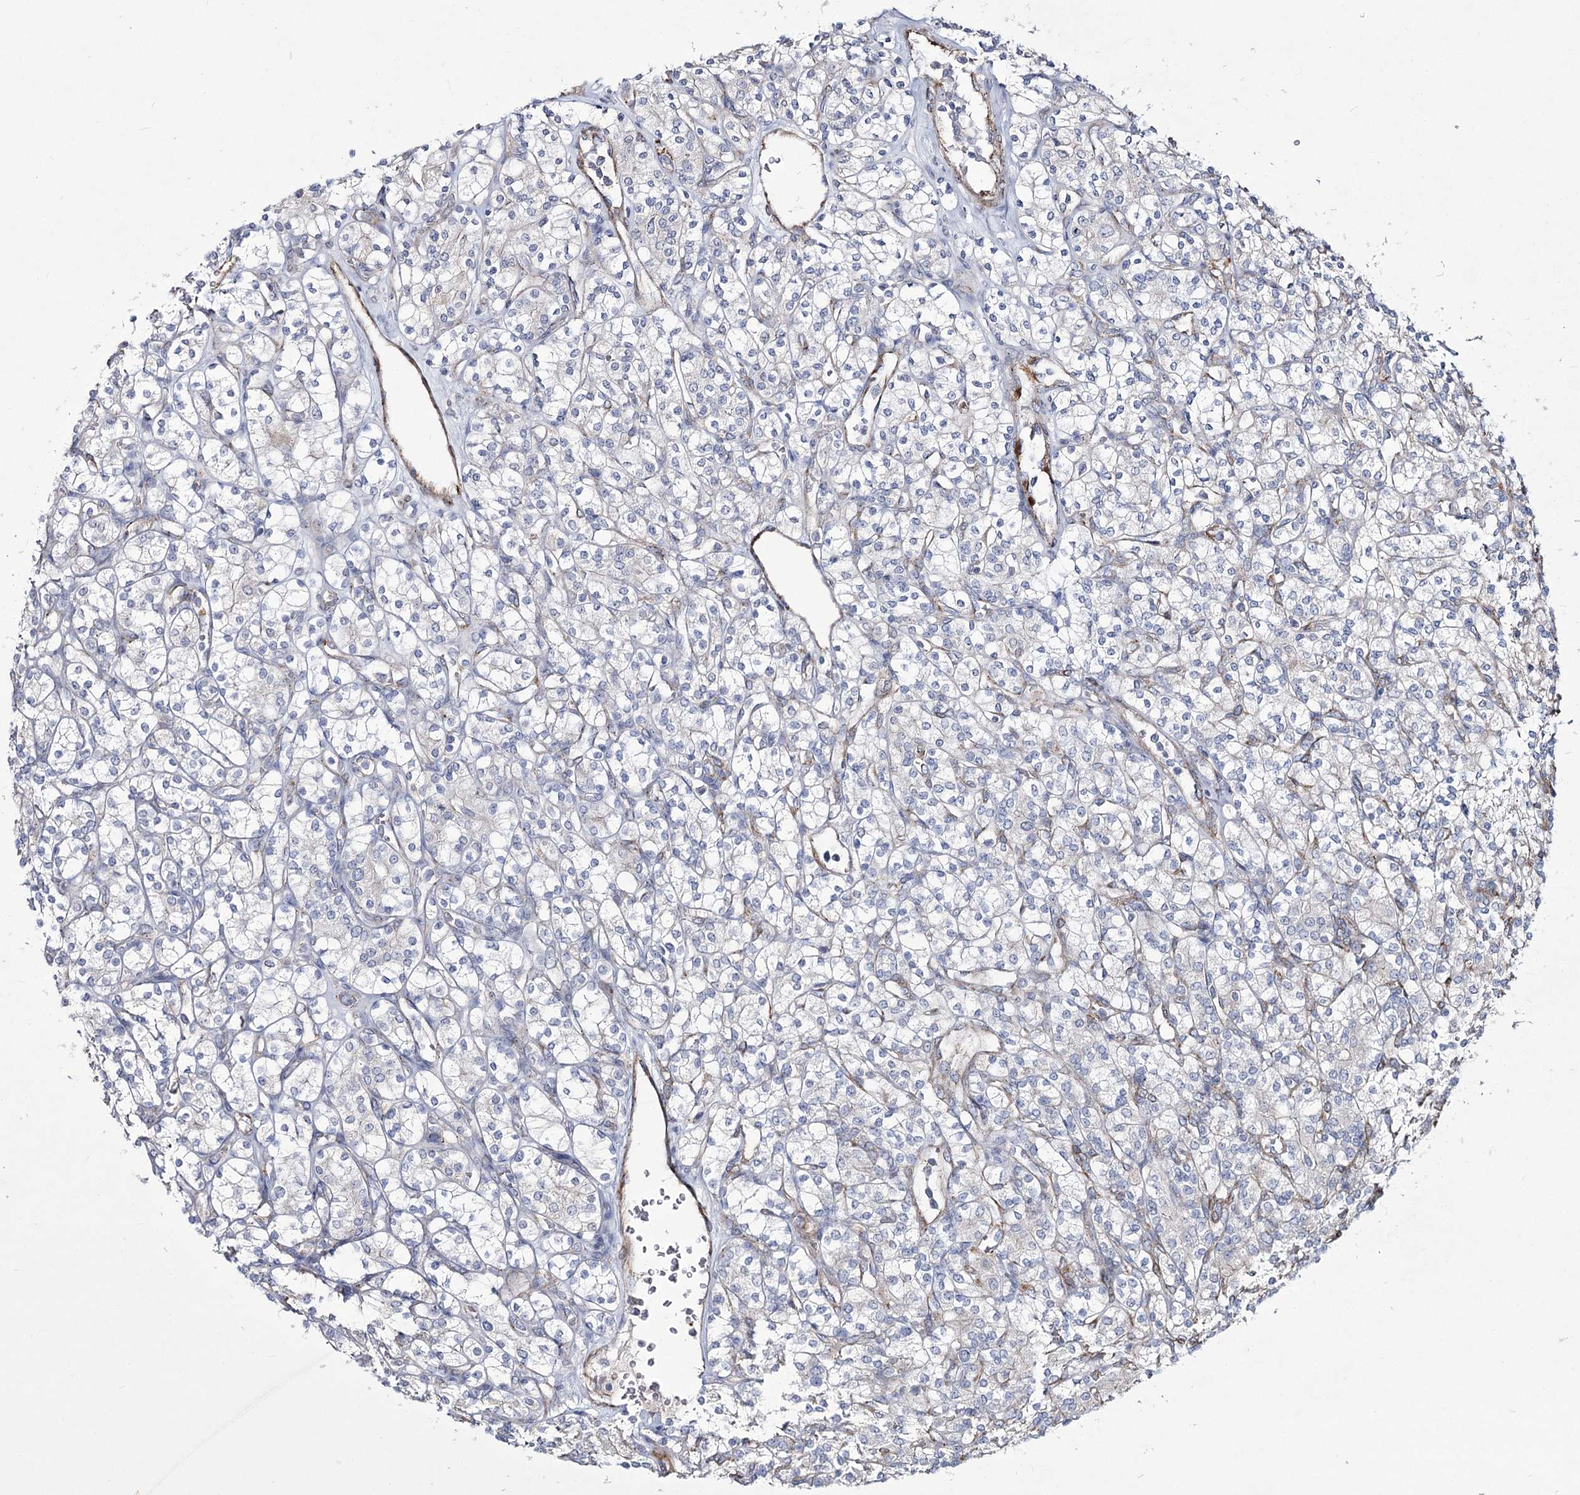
{"staining": {"intensity": "negative", "quantity": "none", "location": "none"}, "tissue": "renal cancer", "cell_type": "Tumor cells", "image_type": "cancer", "snomed": [{"axis": "morphology", "description": "Adenocarcinoma, NOS"}, {"axis": "topography", "description": "Kidney"}], "caption": "High power microscopy micrograph of an immunohistochemistry photomicrograph of renal cancer (adenocarcinoma), revealing no significant staining in tumor cells.", "gene": "ME3", "patient": {"sex": "male", "age": 77}}